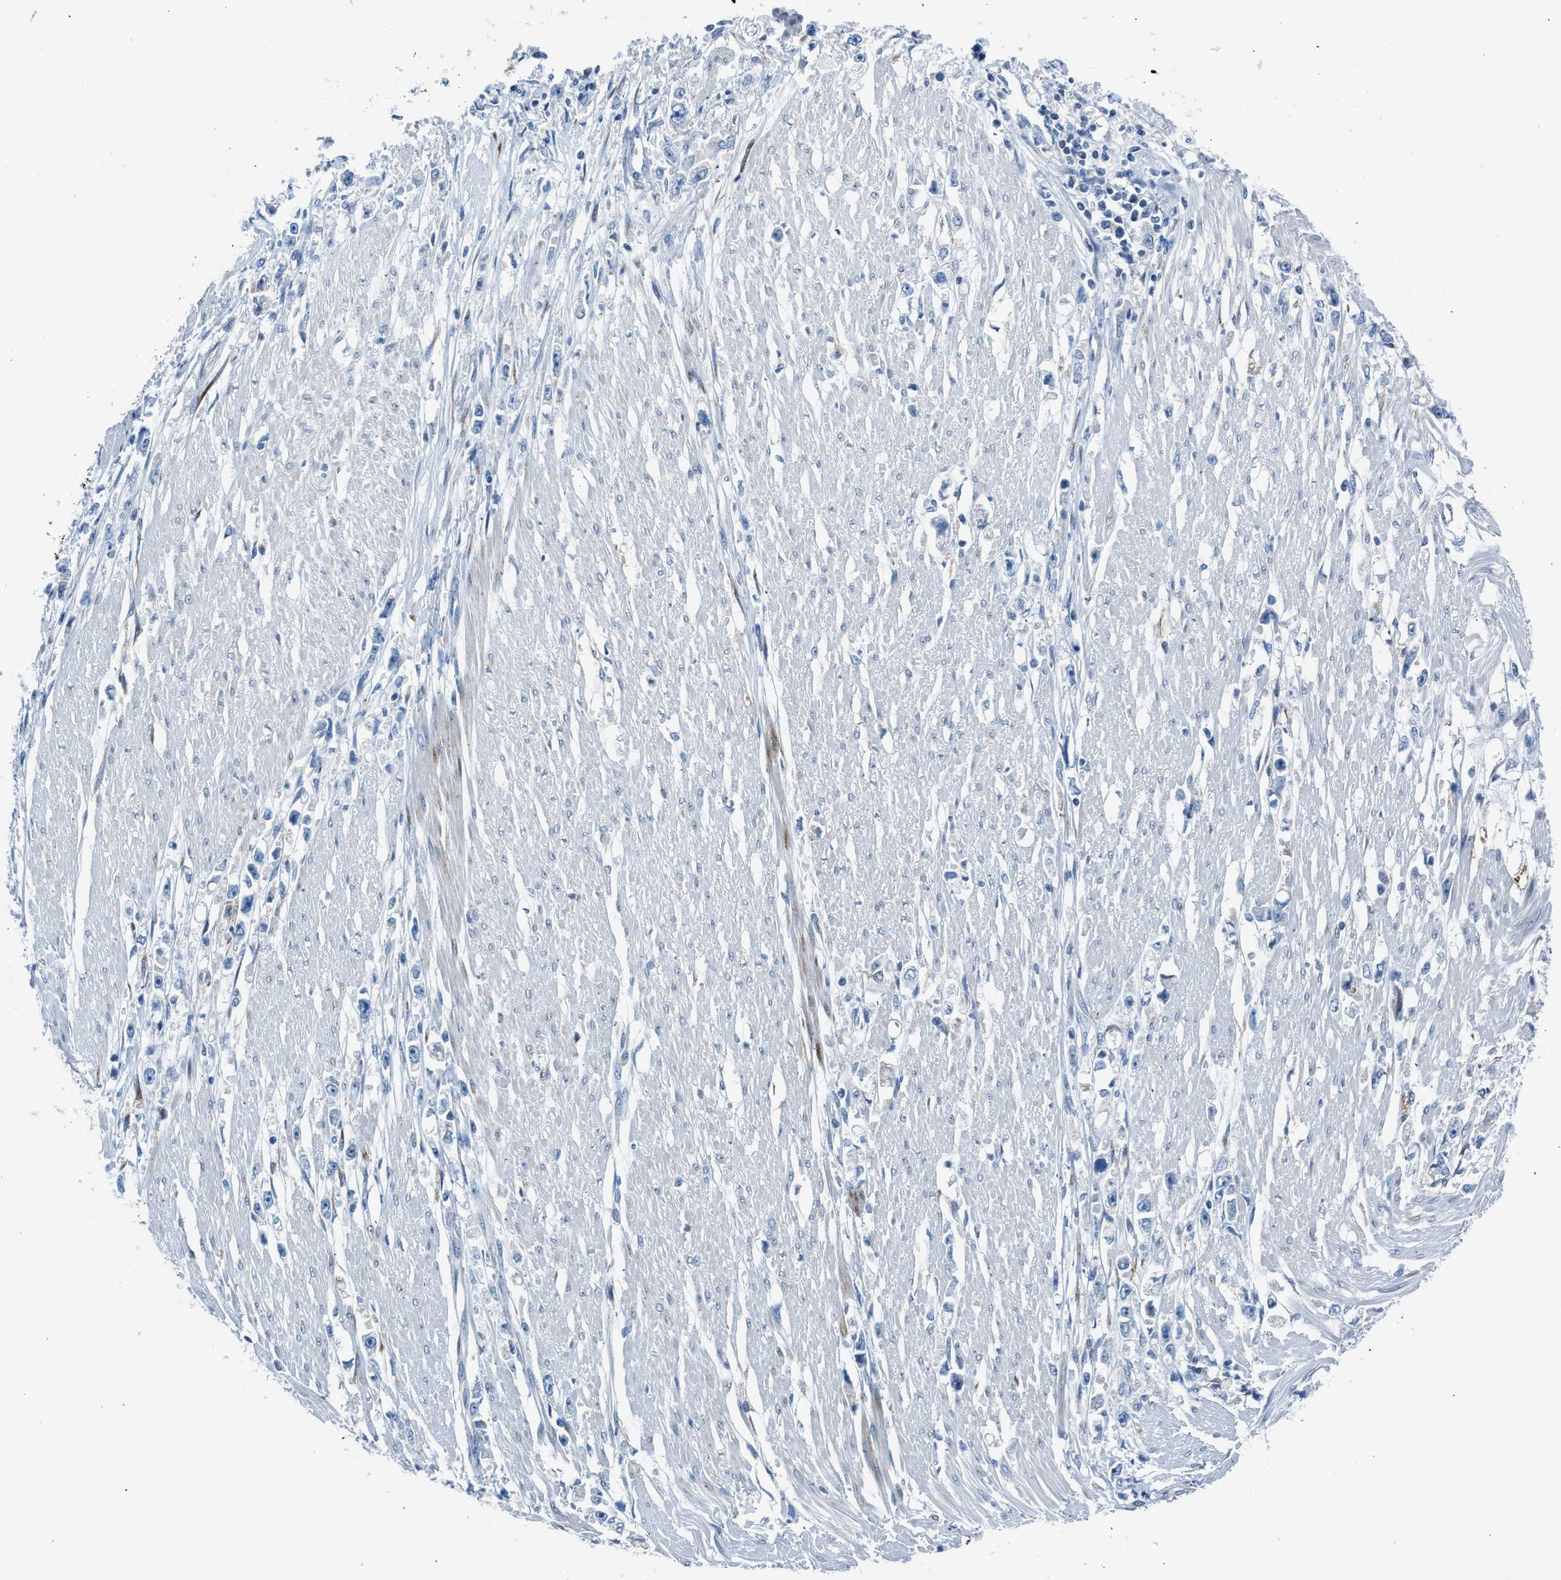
{"staining": {"intensity": "negative", "quantity": "none", "location": "none"}, "tissue": "stomach cancer", "cell_type": "Tumor cells", "image_type": "cancer", "snomed": [{"axis": "morphology", "description": "Adenocarcinoma, NOS"}, {"axis": "topography", "description": "Stomach"}], "caption": "This photomicrograph is of stomach adenocarcinoma stained with immunohistochemistry to label a protein in brown with the nuclei are counter-stained blue. There is no staining in tumor cells. Brightfield microscopy of IHC stained with DAB (3,3'-diaminobenzidine) (brown) and hematoxylin (blue), captured at high magnification.", "gene": "RNF41", "patient": {"sex": "female", "age": 59}}